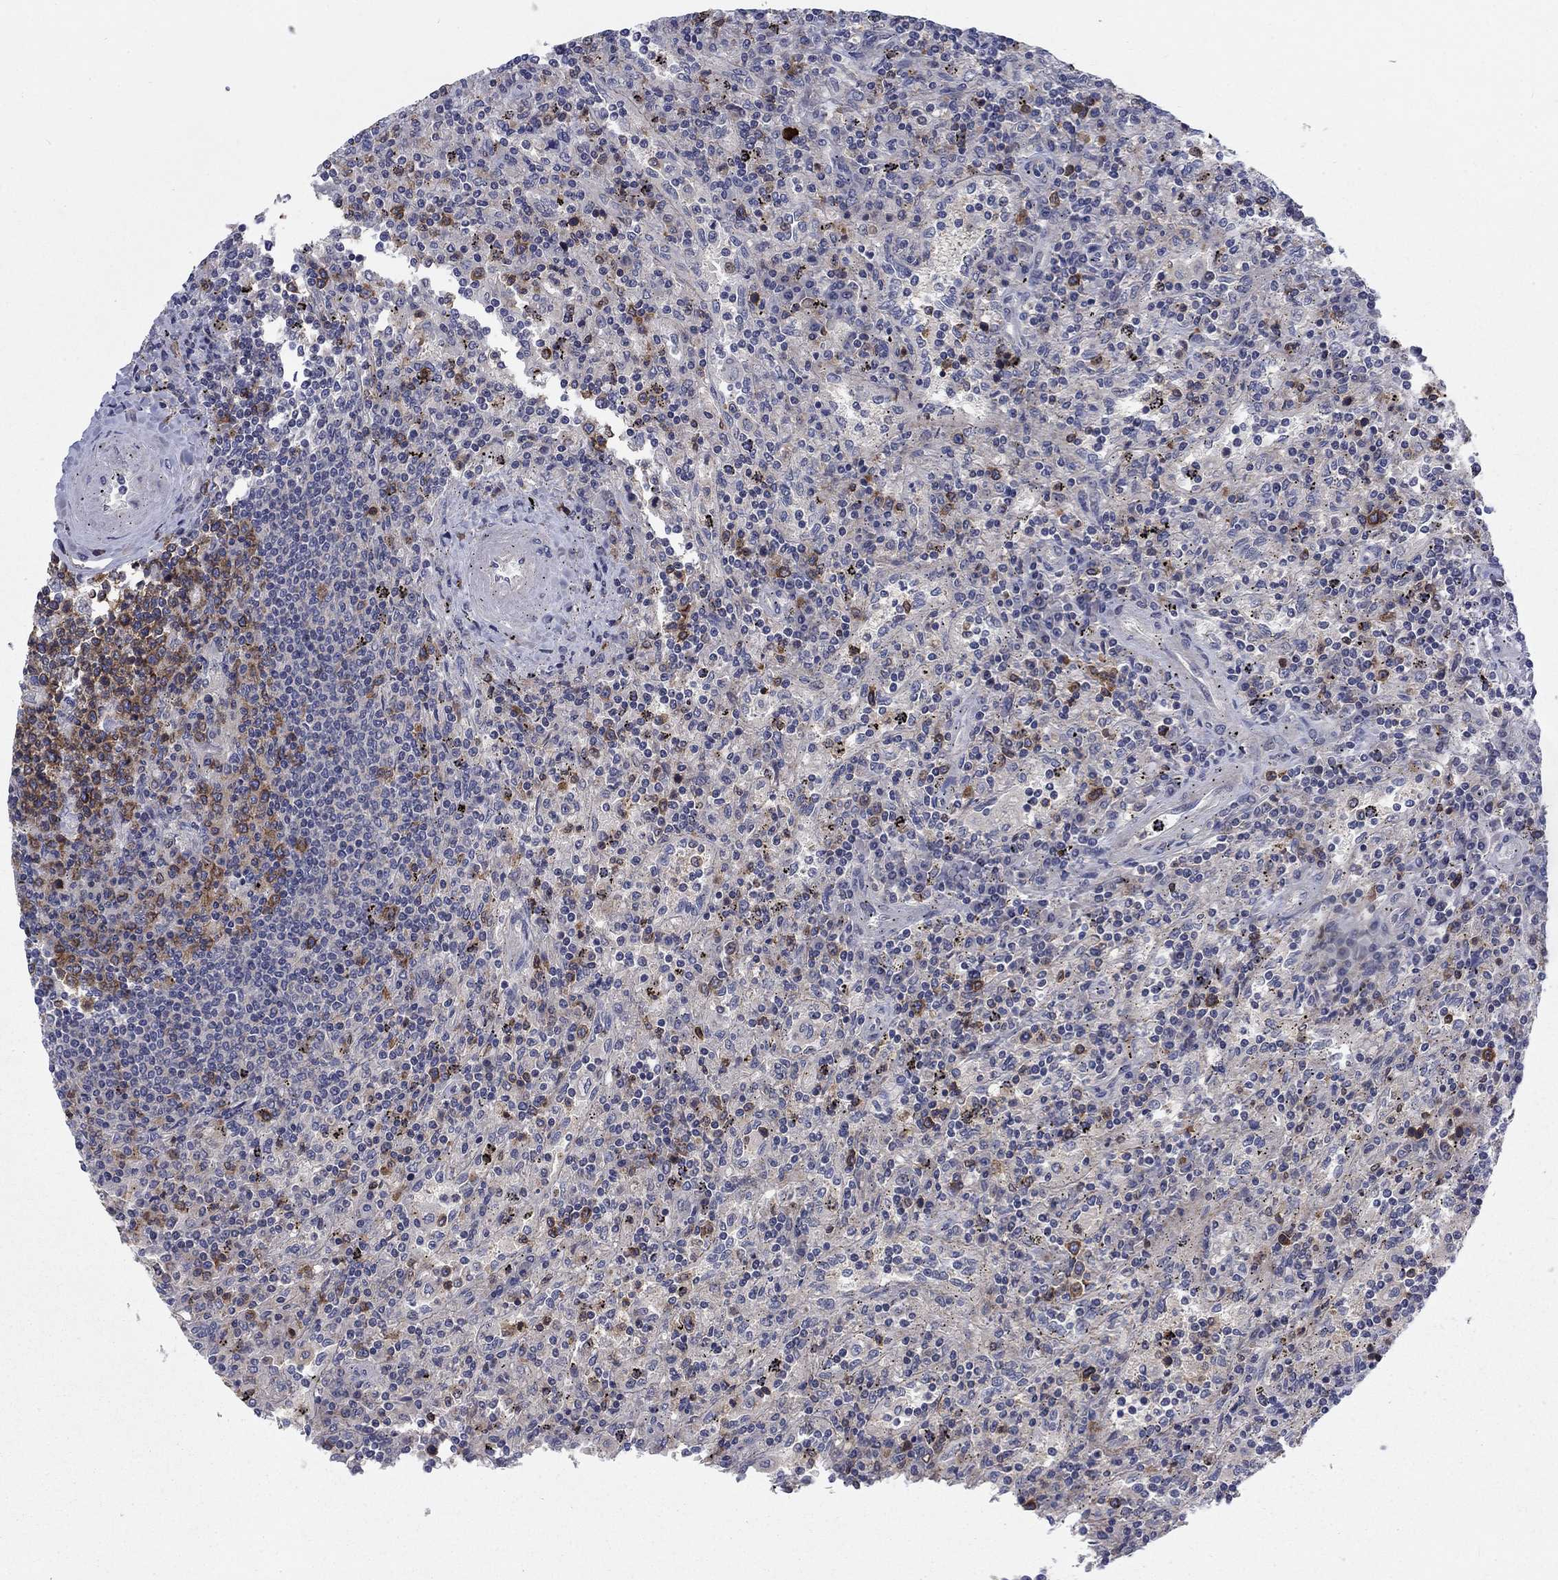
{"staining": {"intensity": "moderate", "quantity": "<25%", "location": "cytoplasmic/membranous"}, "tissue": "lymphoma", "cell_type": "Tumor cells", "image_type": "cancer", "snomed": [{"axis": "morphology", "description": "Malignant lymphoma, non-Hodgkin's type, Low grade"}, {"axis": "topography", "description": "Spleen"}], "caption": "Low-grade malignant lymphoma, non-Hodgkin's type tissue displays moderate cytoplasmic/membranous expression in about <25% of tumor cells, visualized by immunohistochemistry. (DAB IHC, brown staining for protein, blue staining for nuclei).", "gene": "KIF15", "patient": {"sex": "male", "age": 62}}